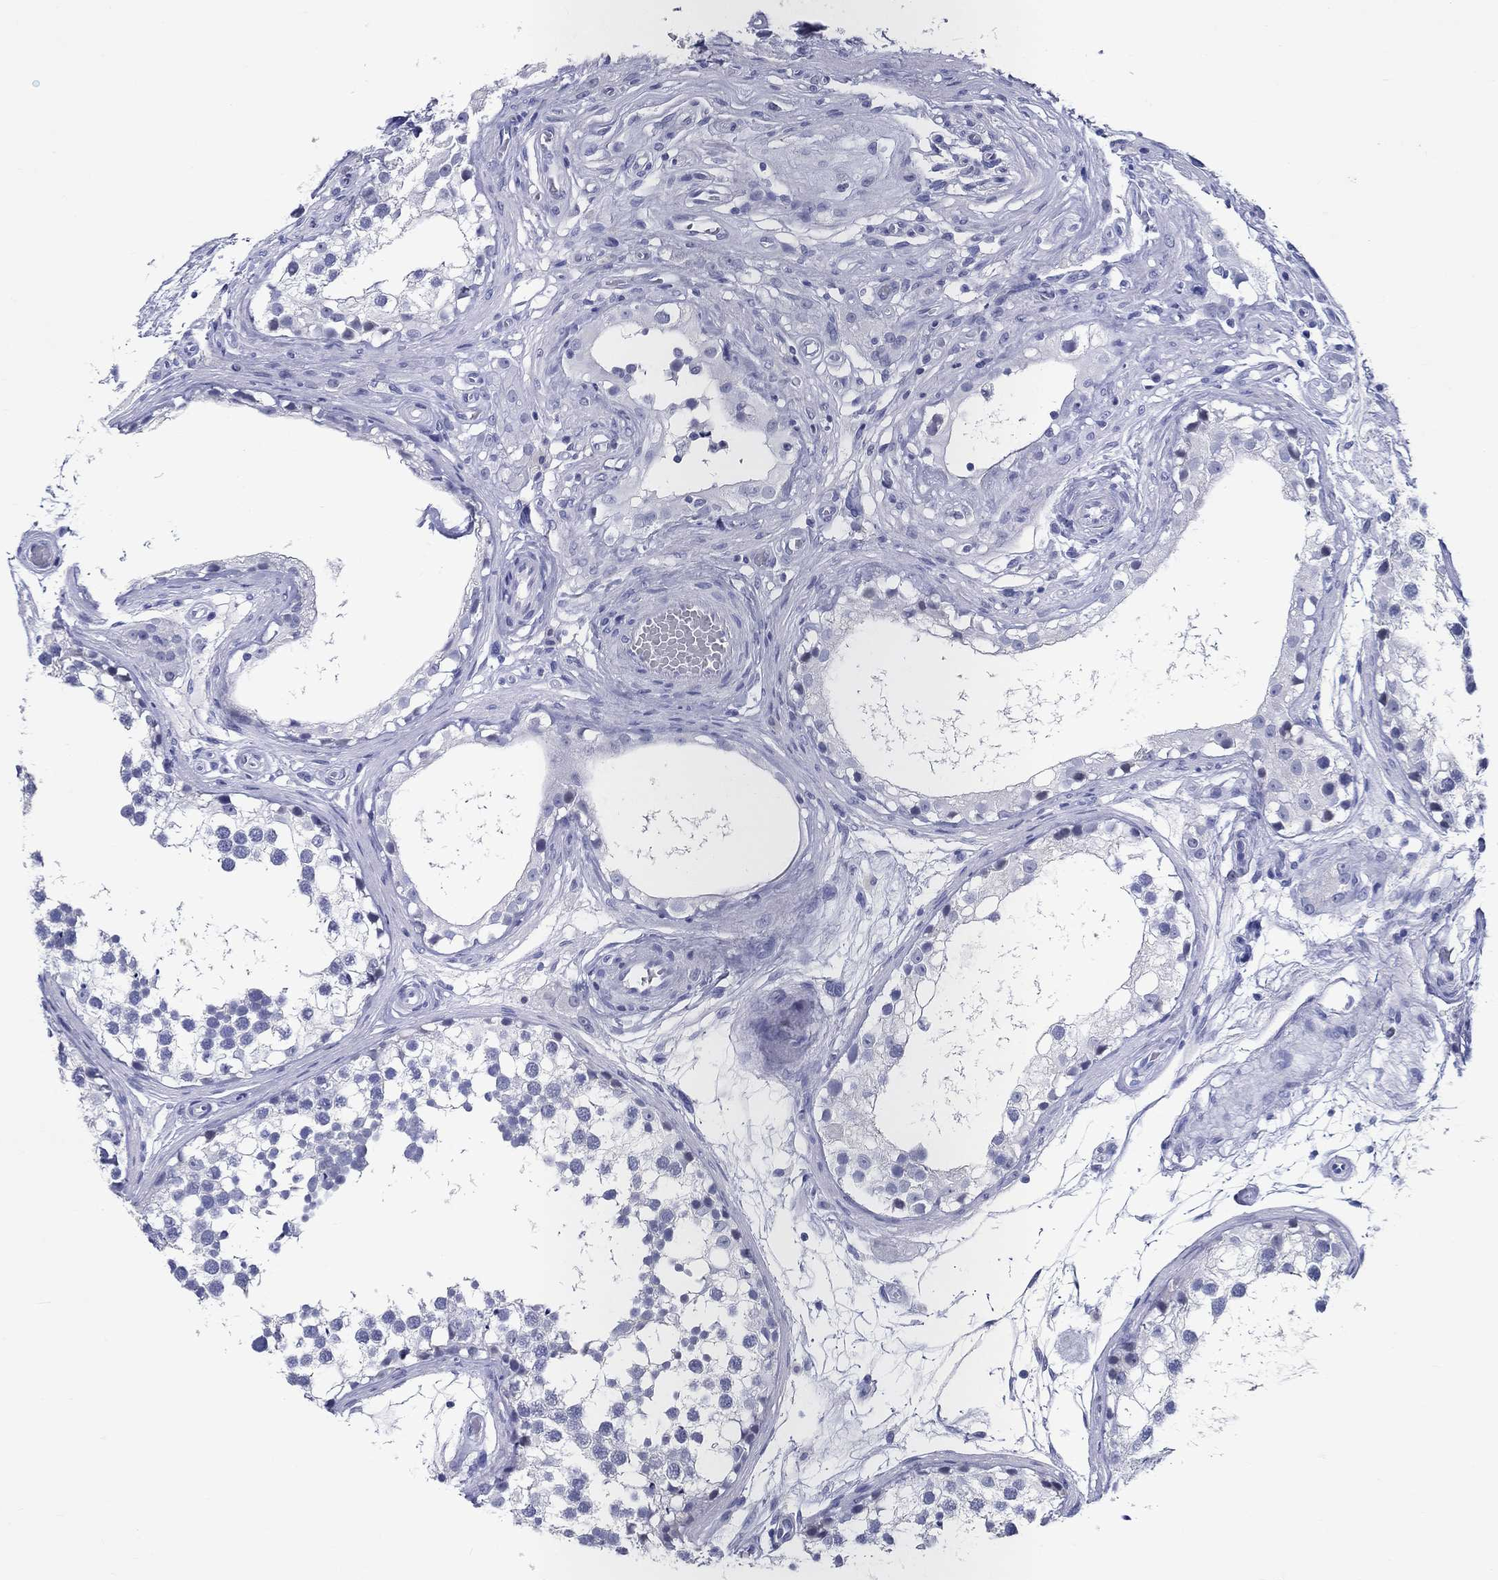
{"staining": {"intensity": "negative", "quantity": "none", "location": "none"}, "tissue": "testis", "cell_type": "Cells in seminiferous ducts", "image_type": "normal", "snomed": [{"axis": "morphology", "description": "Normal tissue, NOS"}, {"axis": "morphology", "description": "Seminoma, NOS"}, {"axis": "topography", "description": "Testis"}], "caption": "Testis was stained to show a protein in brown. There is no significant expression in cells in seminiferous ducts. (Brightfield microscopy of DAB (3,3'-diaminobenzidine) IHC at high magnification).", "gene": "BSPRY", "patient": {"sex": "male", "age": 65}}